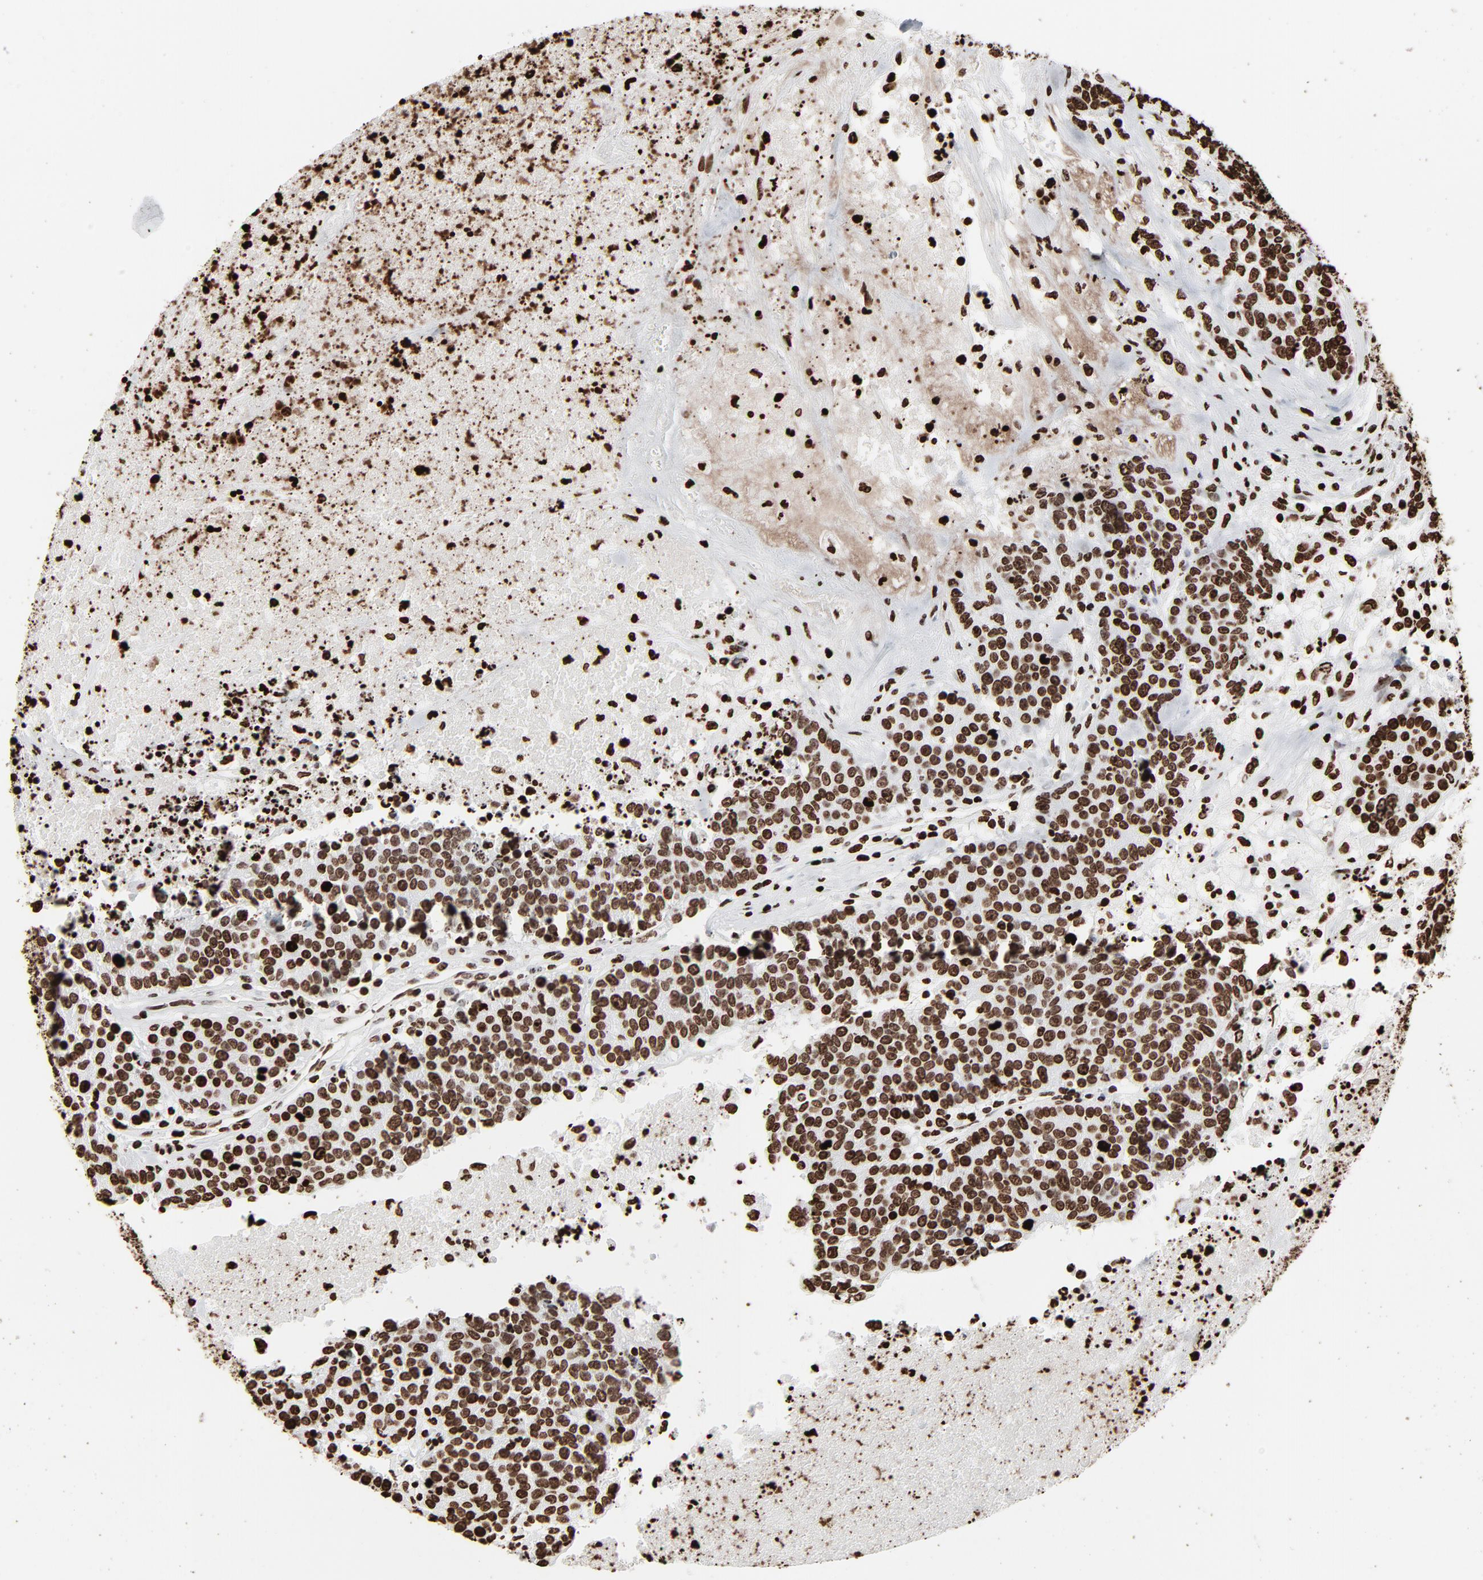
{"staining": {"intensity": "strong", "quantity": ">75%", "location": "nuclear"}, "tissue": "colorectal cancer", "cell_type": "Tumor cells", "image_type": "cancer", "snomed": [{"axis": "morphology", "description": "Adenocarcinoma, NOS"}, {"axis": "topography", "description": "Colon"}], "caption": "Protein expression analysis of human colorectal adenocarcinoma reveals strong nuclear positivity in about >75% of tumor cells. (brown staining indicates protein expression, while blue staining denotes nuclei).", "gene": "H3-4", "patient": {"sex": "female", "age": 53}}